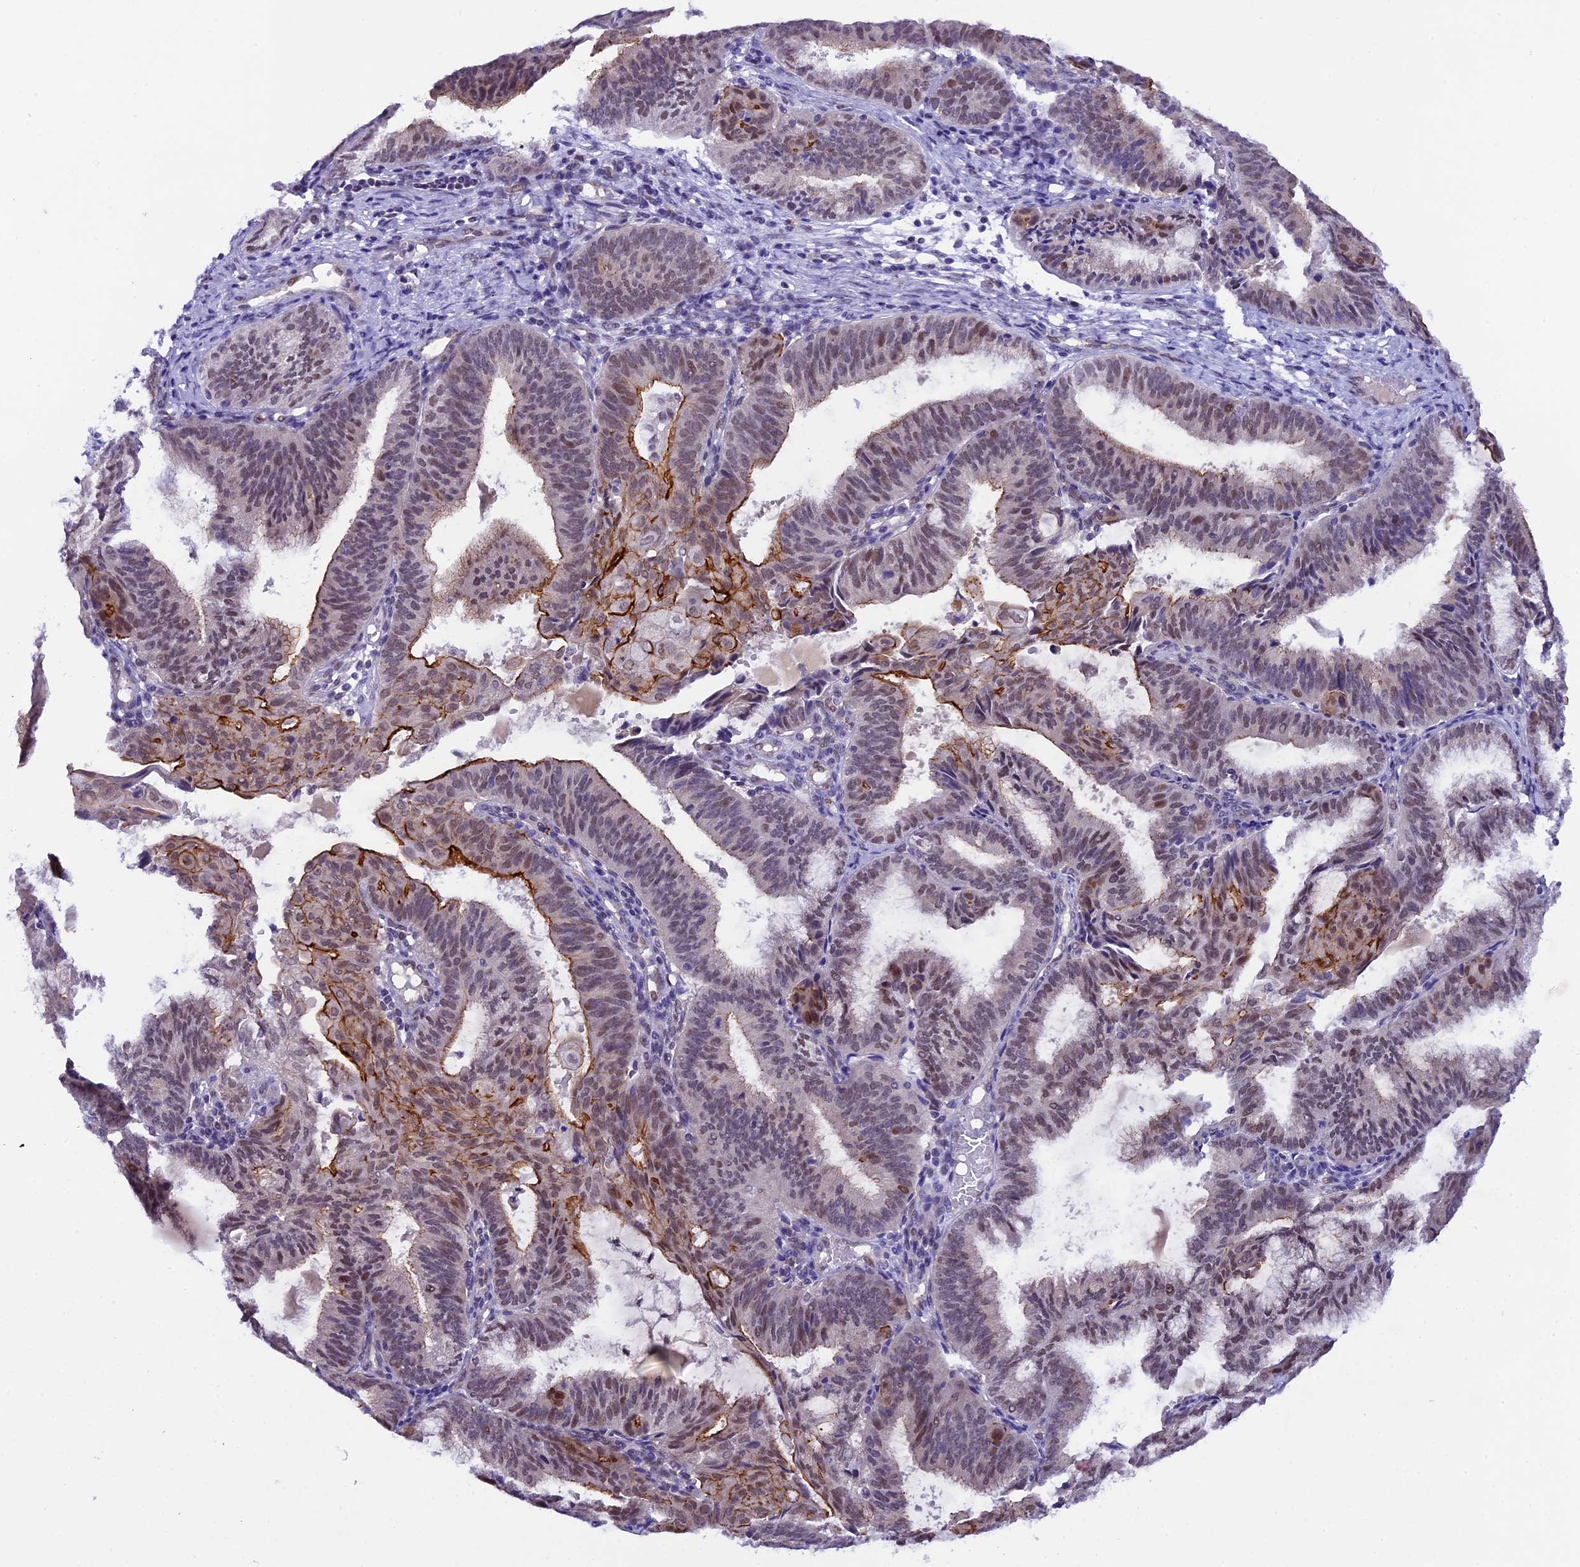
{"staining": {"intensity": "moderate", "quantity": "25%-75%", "location": "cytoplasmic/membranous,nuclear"}, "tissue": "endometrial cancer", "cell_type": "Tumor cells", "image_type": "cancer", "snomed": [{"axis": "morphology", "description": "Adenocarcinoma, NOS"}, {"axis": "topography", "description": "Endometrium"}], "caption": "Moderate cytoplasmic/membranous and nuclear expression for a protein is seen in about 25%-75% of tumor cells of adenocarcinoma (endometrial) using immunohistochemistry (IHC).", "gene": "OSGEP", "patient": {"sex": "female", "age": 49}}